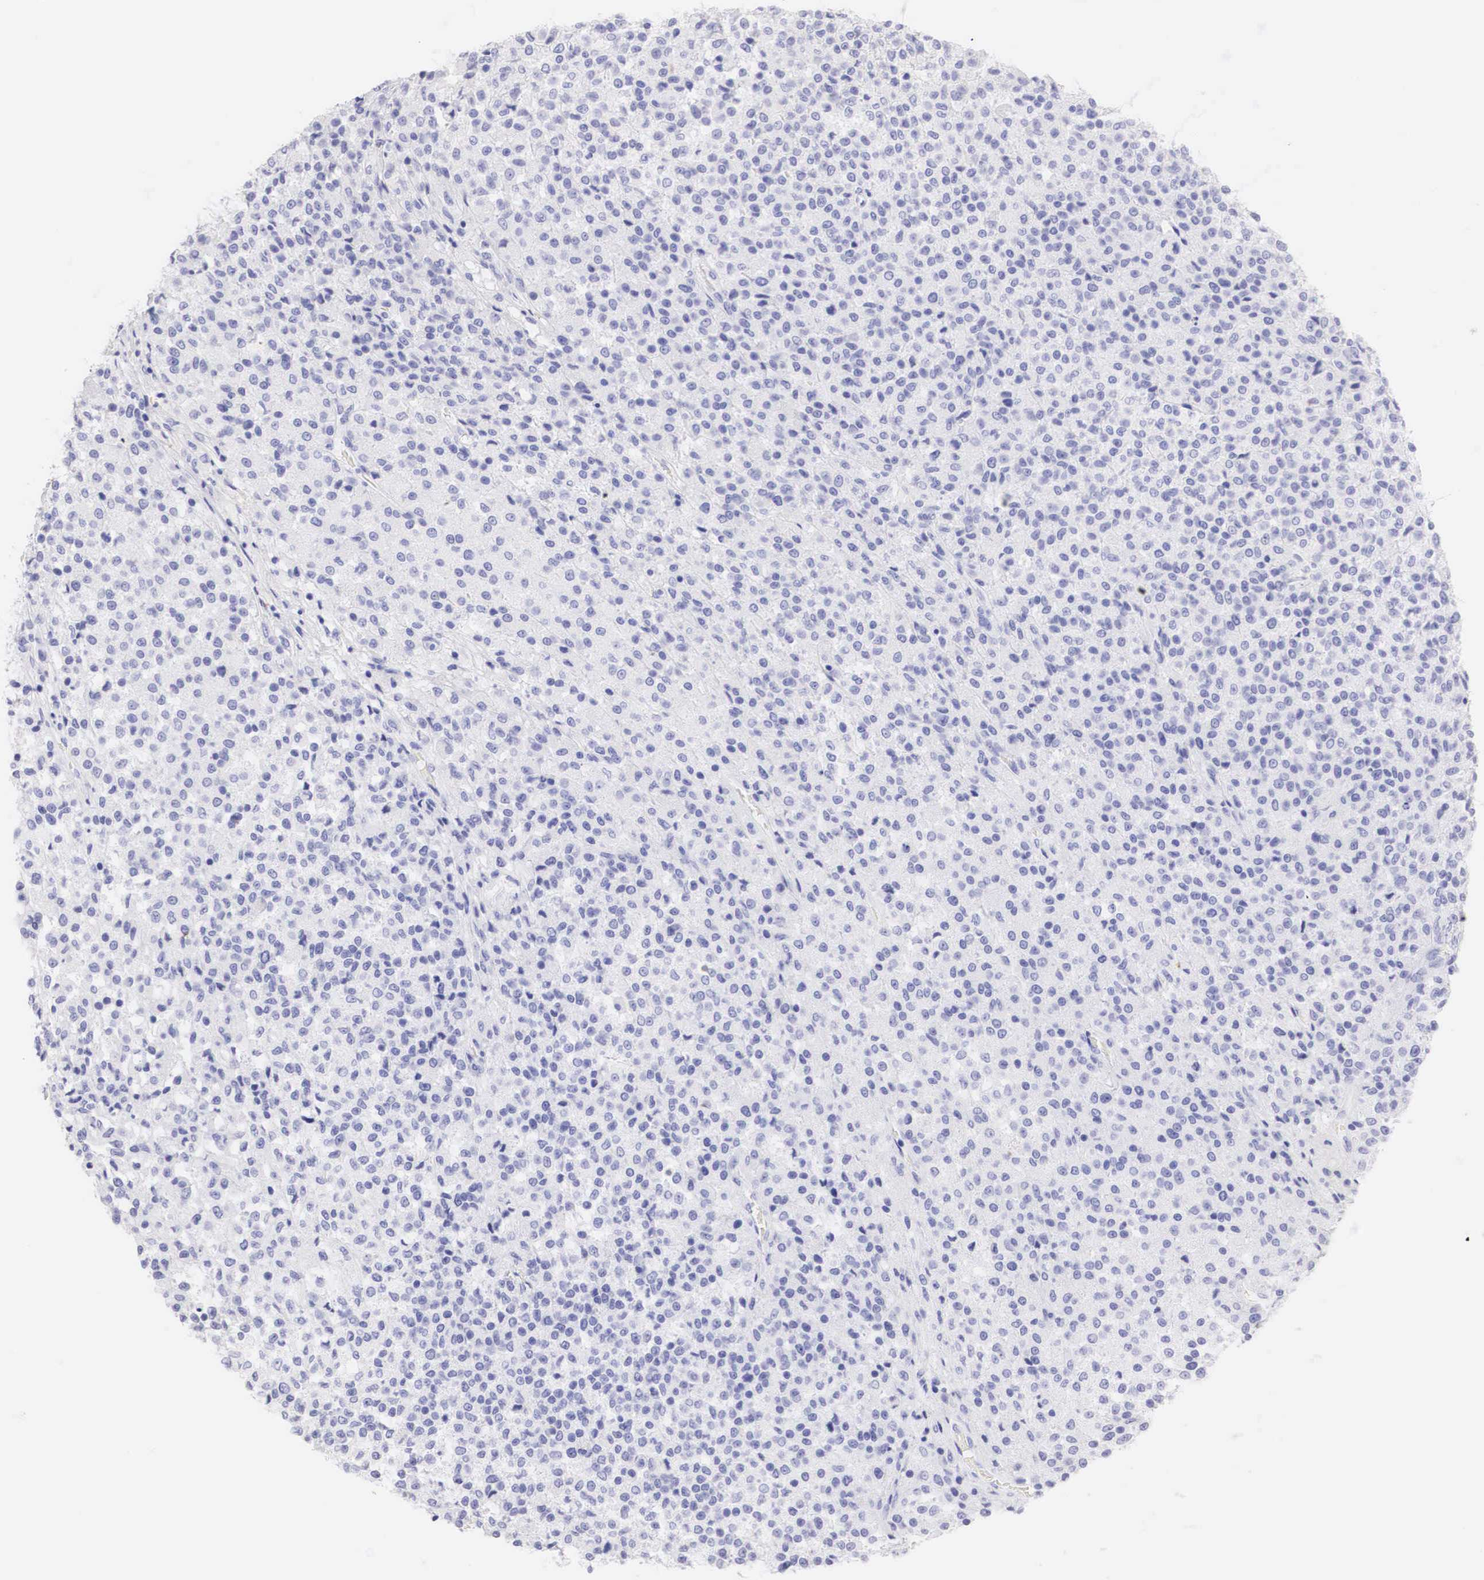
{"staining": {"intensity": "negative", "quantity": "none", "location": "none"}, "tissue": "testis cancer", "cell_type": "Tumor cells", "image_type": "cancer", "snomed": [{"axis": "morphology", "description": "Seminoma, NOS"}, {"axis": "topography", "description": "Testis"}], "caption": "This micrograph is of seminoma (testis) stained with IHC to label a protein in brown with the nuclei are counter-stained blue. There is no positivity in tumor cells. (DAB (3,3'-diaminobenzidine) immunohistochemistry visualized using brightfield microscopy, high magnification).", "gene": "ERBB2", "patient": {"sex": "male", "age": 59}}